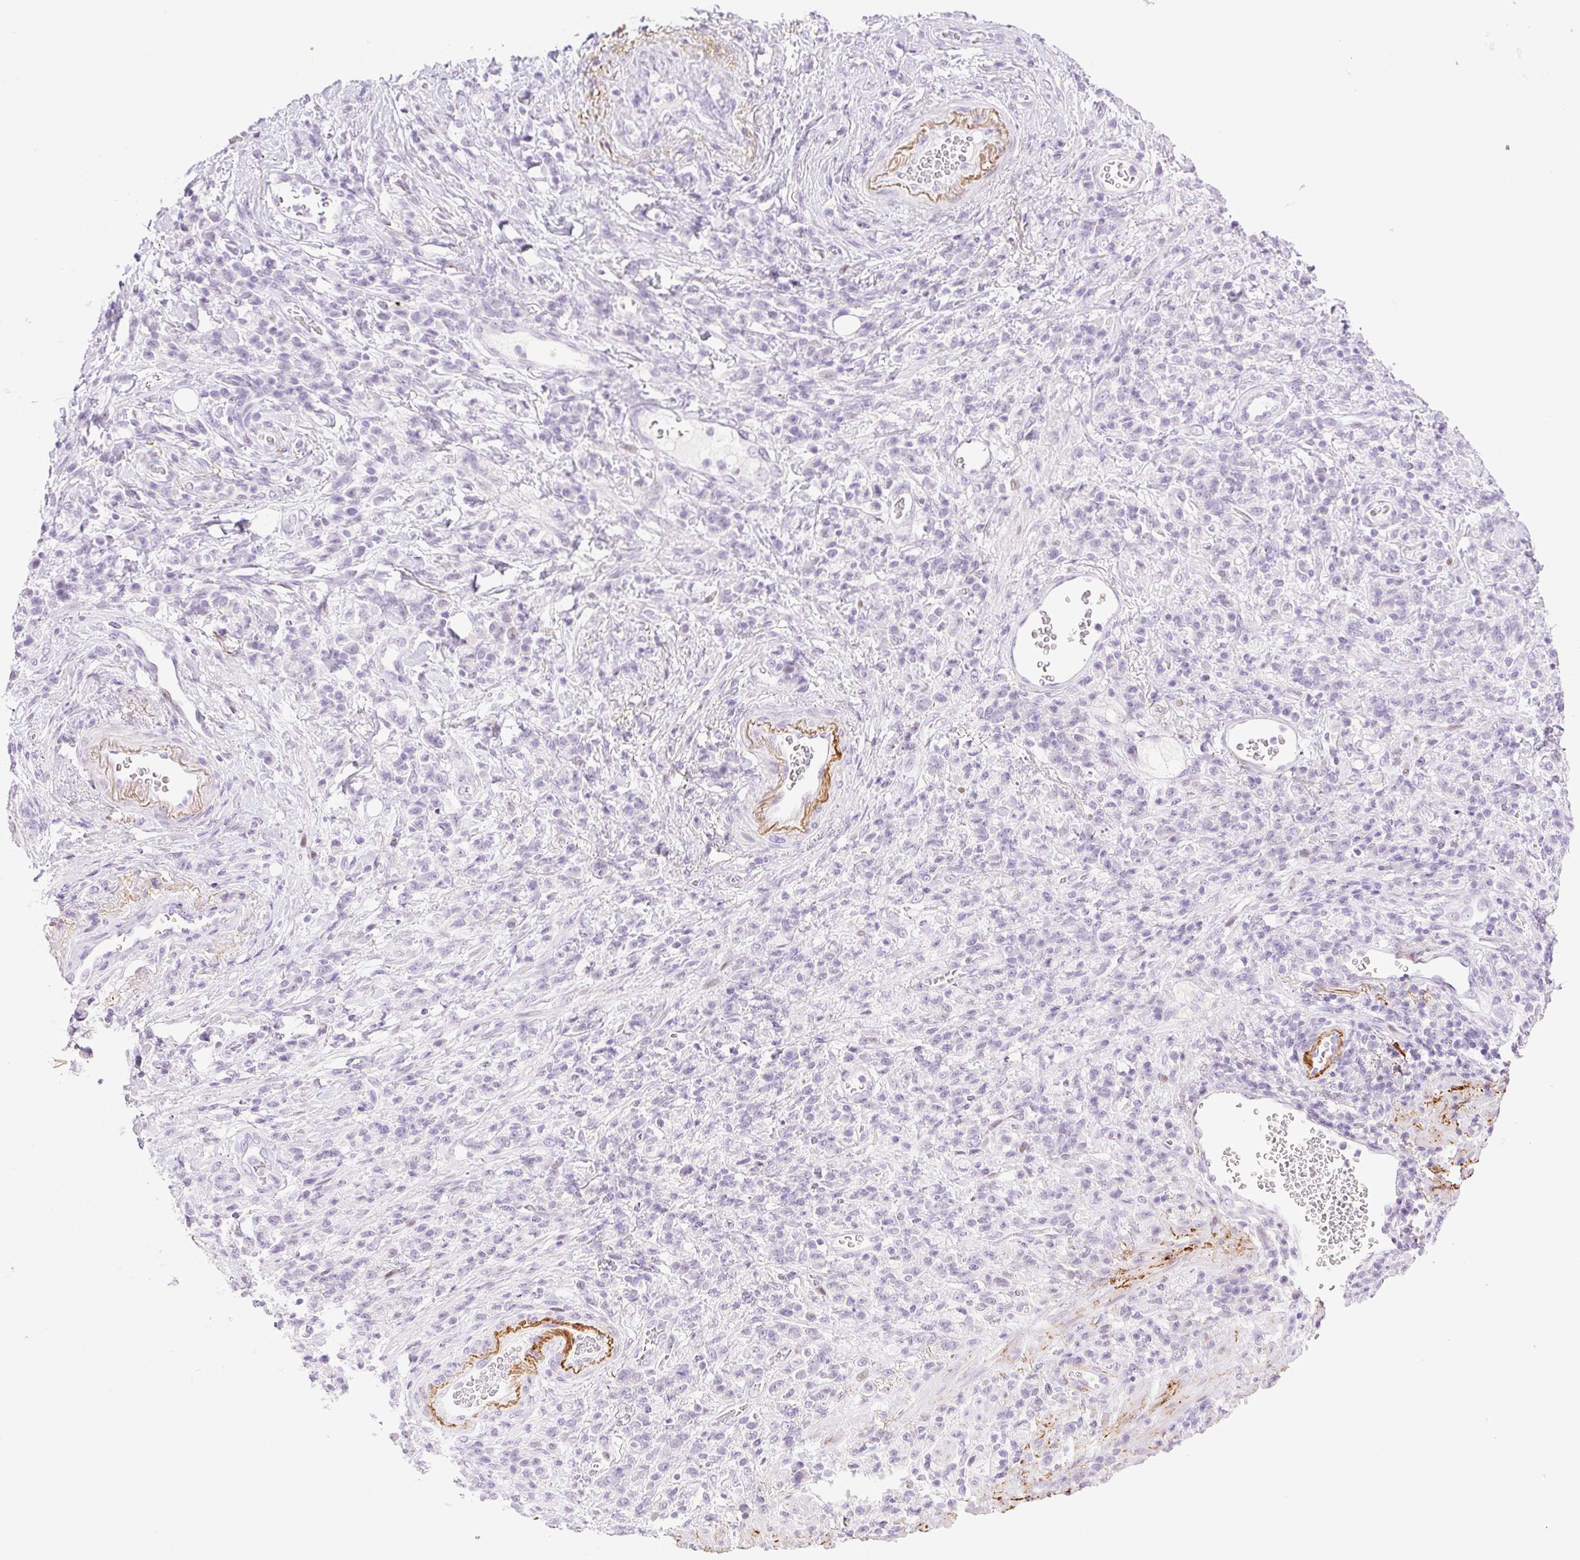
{"staining": {"intensity": "negative", "quantity": "none", "location": "none"}, "tissue": "stomach cancer", "cell_type": "Tumor cells", "image_type": "cancer", "snomed": [{"axis": "morphology", "description": "Adenocarcinoma, NOS"}, {"axis": "topography", "description": "Stomach"}], "caption": "This is an immunohistochemistry (IHC) histopathology image of stomach adenocarcinoma. There is no expression in tumor cells.", "gene": "SP140L", "patient": {"sex": "male", "age": 77}}